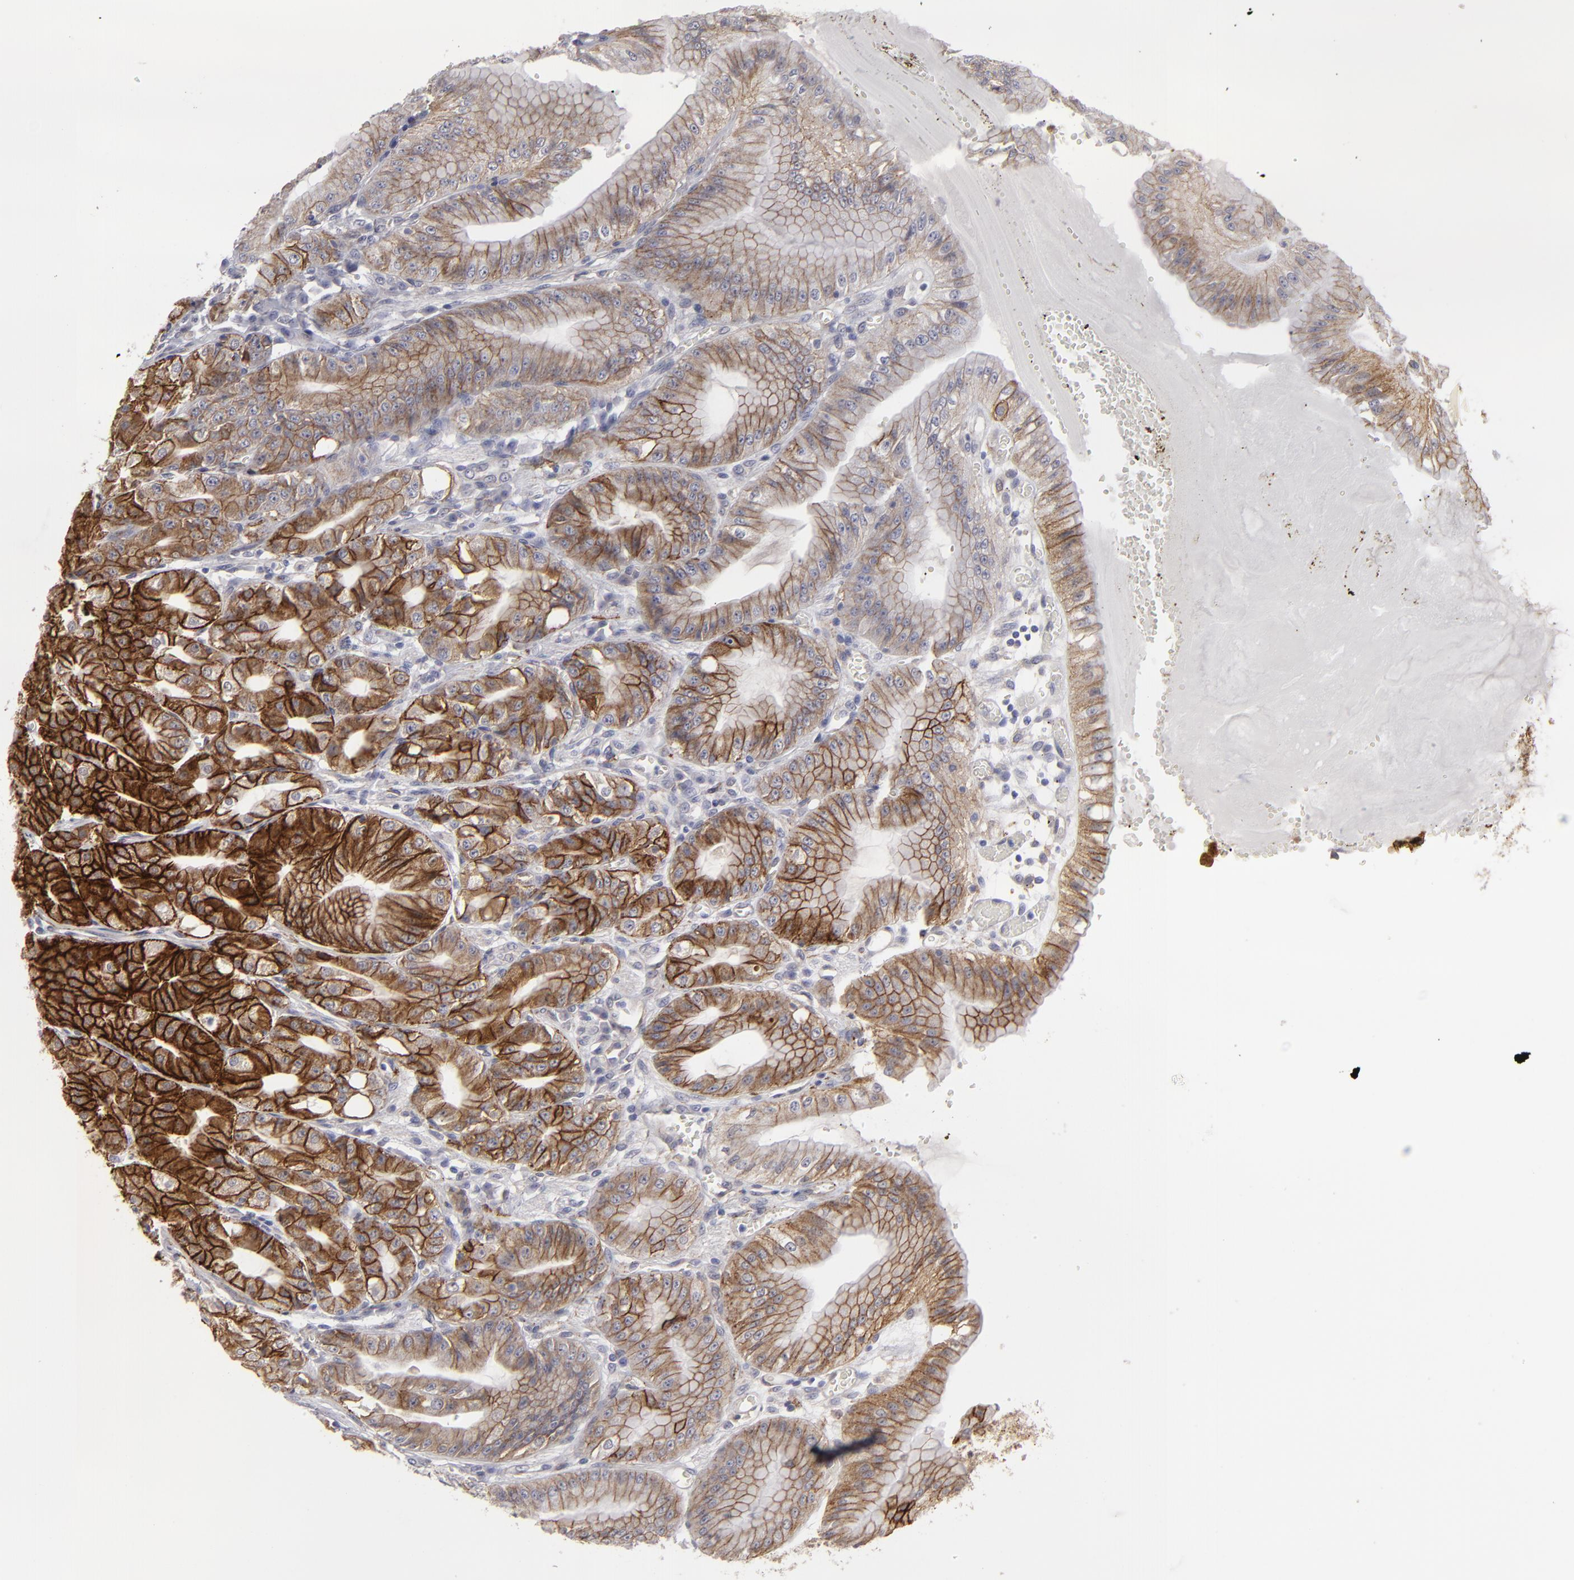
{"staining": {"intensity": "strong", "quantity": "25%-75%", "location": "cytoplasmic/membranous"}, "tissue": "stomach", "cell_type": "Glandular cells", "image_type": "normal", "snomed": [{"axis": "morphology", "description": "Normal tissue, NOS"}, {"axis": "topography", "description": "Stomach, lower"}], "caption": "A high-resolution histopathology image shows immunohistochemistry (IHC) staining of normal stomach, which displays strong cytoplasmic/membranous staining in about 25%-75% of glandular cells. (DAB (3,3'-diaminobenzidine) IHC with brightfield microscopy, high magnification).", "gene": "ALCAM", "patient": {"sex": "male", "age": 71}}